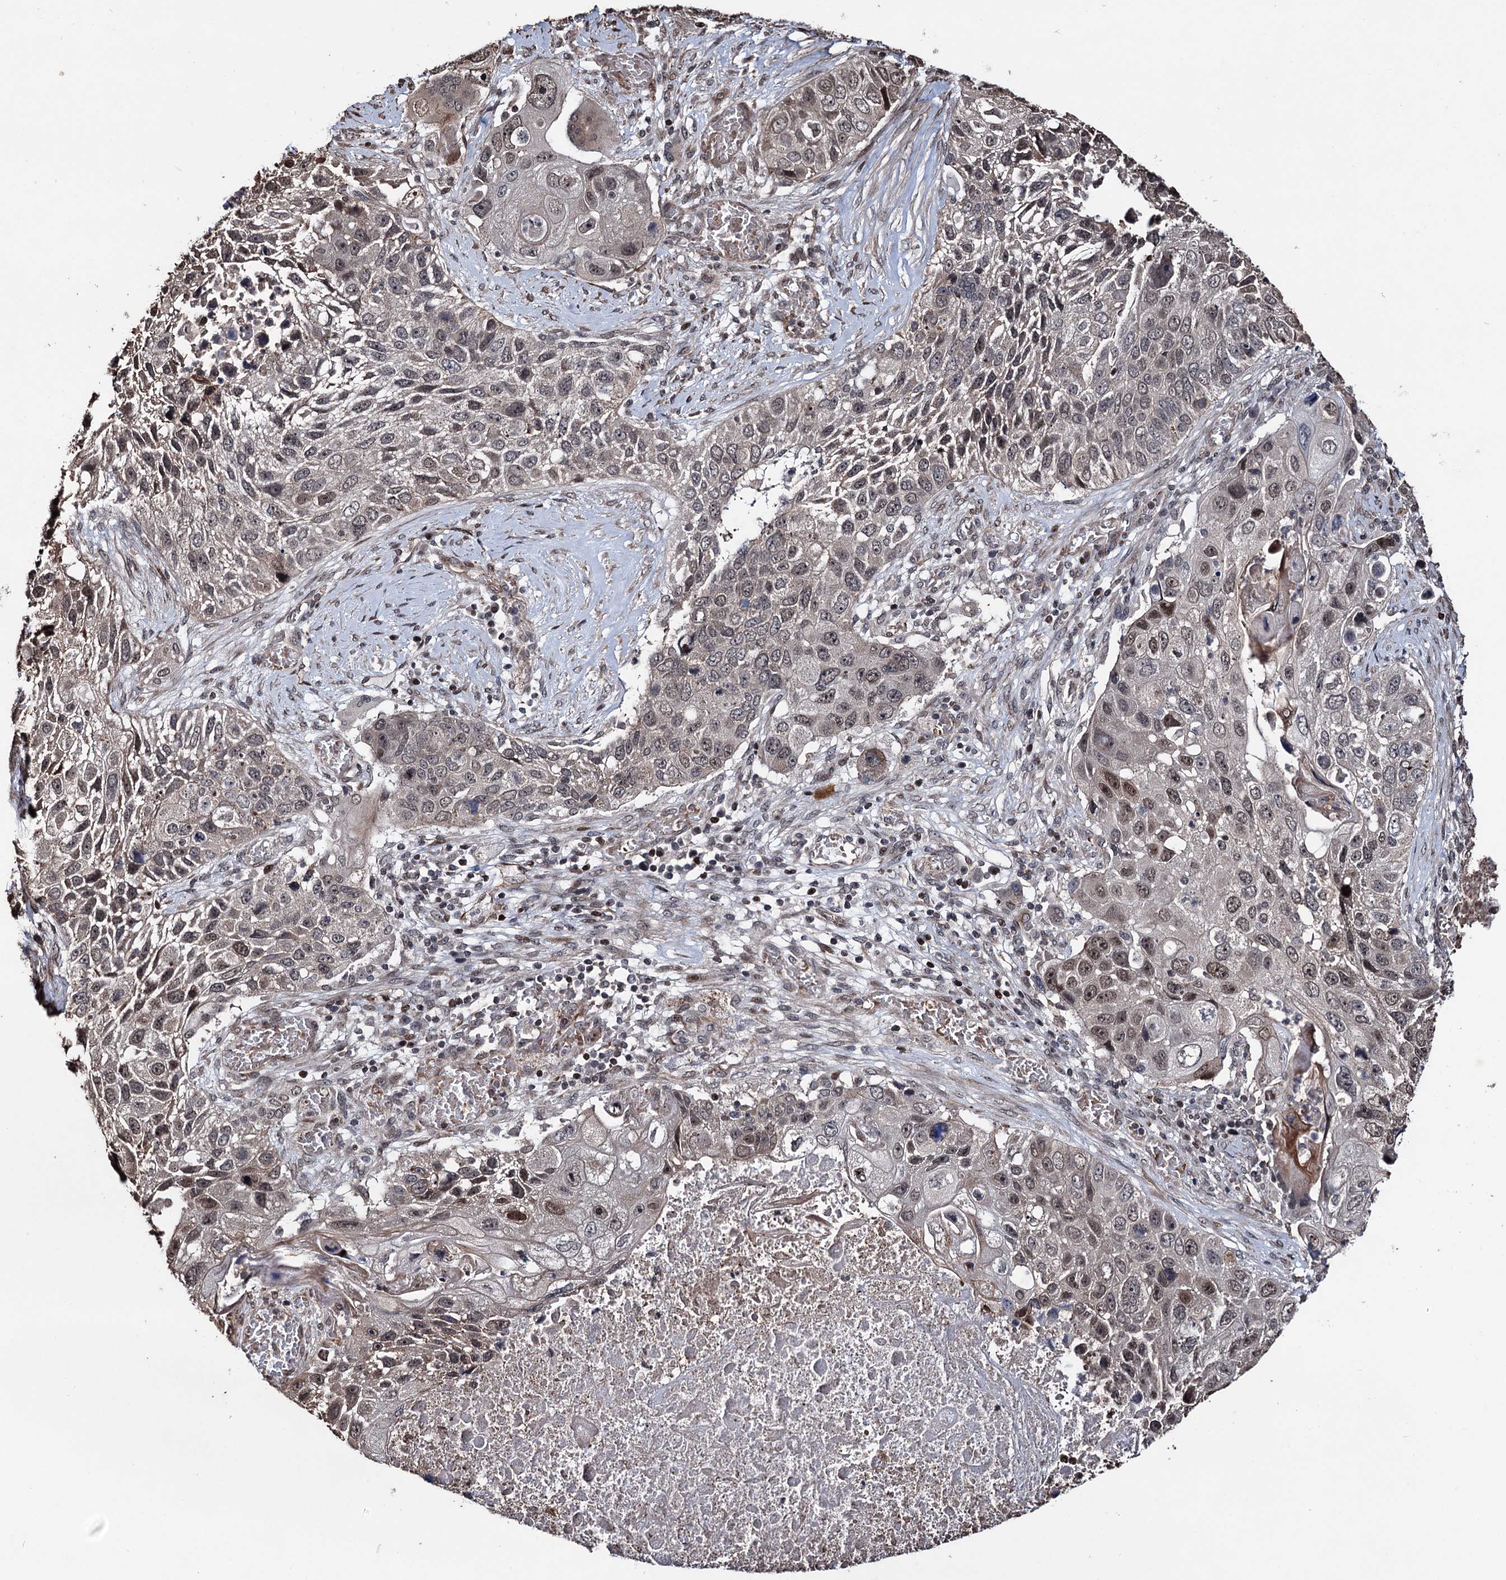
{"staining": {"intensity": "moderate", "quantity": "<25%", "location": "cytoplasmic/membranous,nuclear"}, "tissue": "lung cancer", "cell_type": "Tumor cells", "image_type": "cancer", "snomed": [{"axis": "morphology", "description": "Squamous cell carcinoma, NOS"}, {"axis": "topography", "description": "Lung"}], "caption": "A photomicrograph of human squamous cell carcinoma (lung) stained for a protein demonstrates moderate cytoplasmic/membranous and nuclear brown staining in tumor cells.", "gene": "EYA4", "patient": {"sex": "male", "age": 61}}